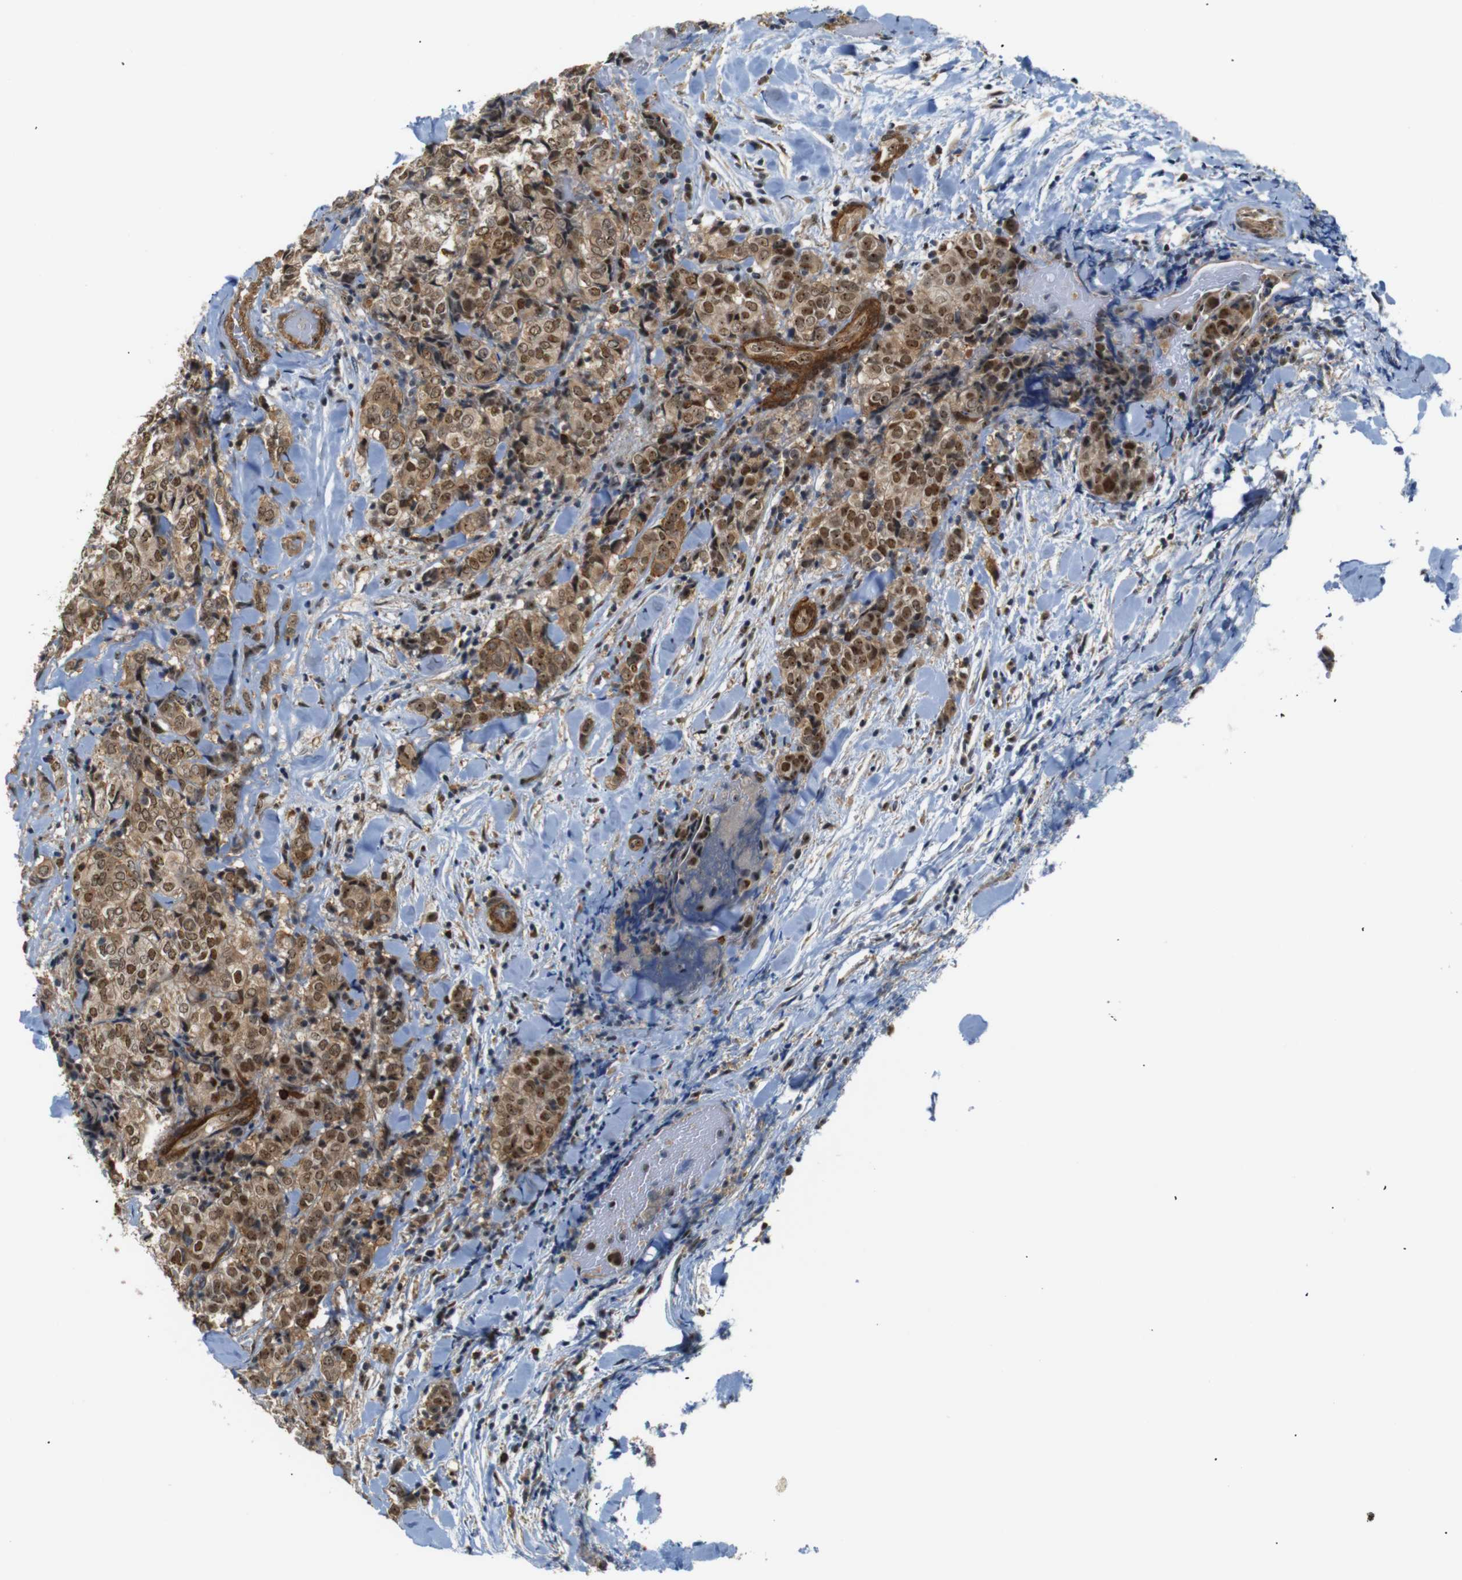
{"staining": {"intensity": "moderate", "quantity": ">75%", "location": "cytoplasmic/membranous,nuclear"}, "tissue": "thyroid cancer", "cell_type": "Tumor cells", "image_type": "cancer", "snomed": [{"axis": "morphology", "description": "Normal tissue, NOS"}, {"axis": "morphology", "description": "Papillary adenocarcinoma, NOS"}, {"axis": "topography", "description": "Thyroid gland"}], "caption": "Papillary adenocarcinoma (thyroid) stained with DAB (3,3'-diaminobenzidine) immunohistochemistry displays medium levels of moderate cytoplasmic/membranous and nuclear staining in about >75% of tumor cells. (brown staining indicates protein expression, while blue staining denotes nuclei).", "gene": "PARN", "patient": {"sex": "female", "age": 30}}